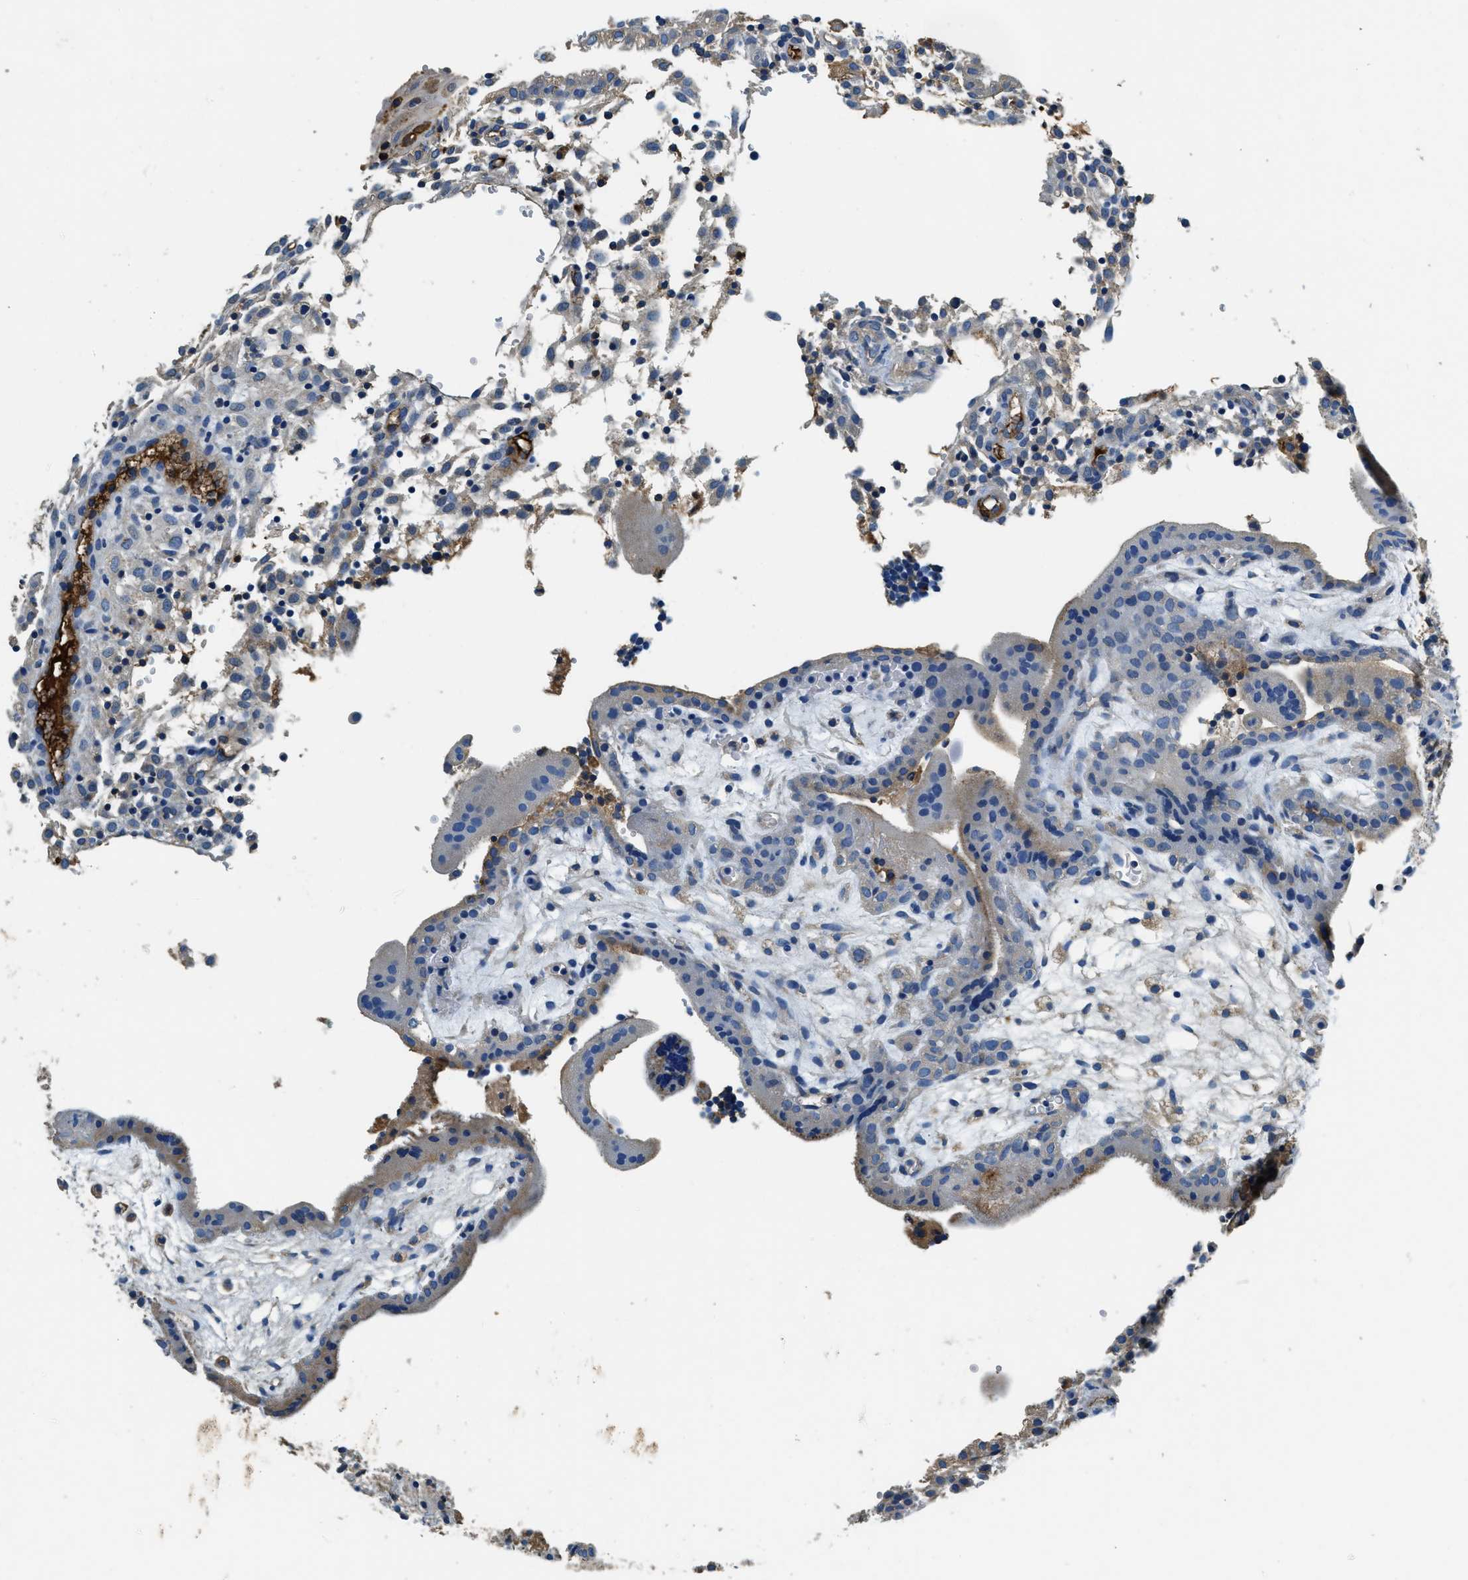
{"staining": {"intensity": "negative", "quantity": "none", "location": "none"}, "tissue": "placenta", "cell_type": "Decidual cells", "image_type": "normal", "snomed": [{"axis": "morphology", "description": "Normal tissue, NOS"}, {"axis": "topography", "description": "Placenta"}], "caption": "The immunohistochemistry micrograph has no significant expression in decidual cells of placenta. (Stains: DAB (3,3'-diaminobenzidine) IHC with hematoxylin counter stain, Microscopy: brightfield microscopy at high magnification).", "gene": "TMEM186", "patient": {"sex": "female", "age": 18}}